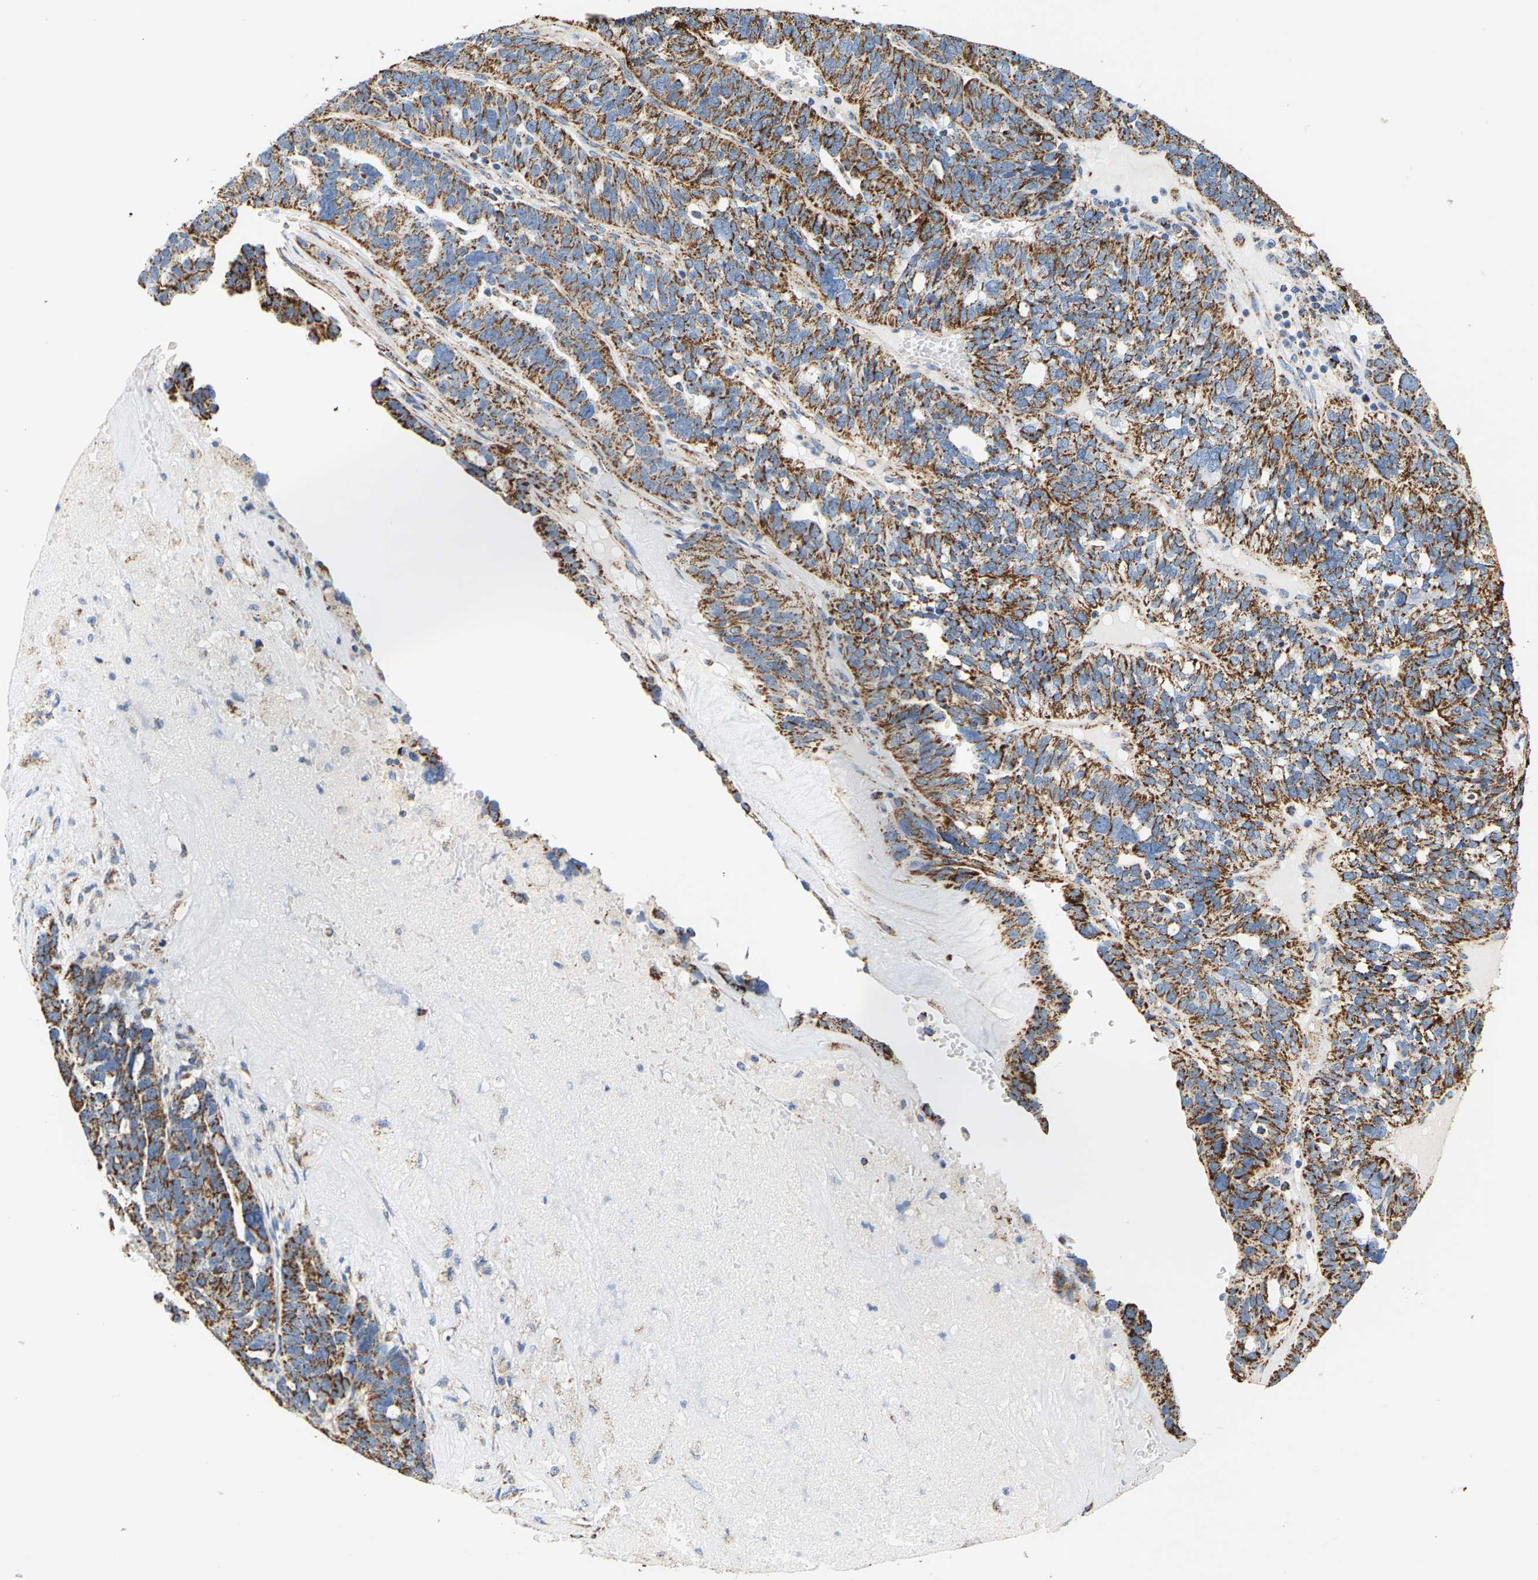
{"staining": {"intensity": "strong", "quantity": ">75%", "location": "cytoplasmic/membranous"}, "tissue": "ovarian cancer", "cell_type": "Tumor cells", "image_type": "cancer", "snomed": [{"axis": "morphology", "description": "Cystadenocarcinoma, serous, NOS"}, {"axis": "topography", "description": "Ovary"}], "caption": "Ovarian cancer stained with DAB (3,3'-diaminobenzidine) immunohistochemistry (IHC) demonstrates high levels of strong cytoplasmic/membranous expression in about >75% of tumor cells.", "gene": "SHMT2", "patient": {"sex": "female", "age": 59}}